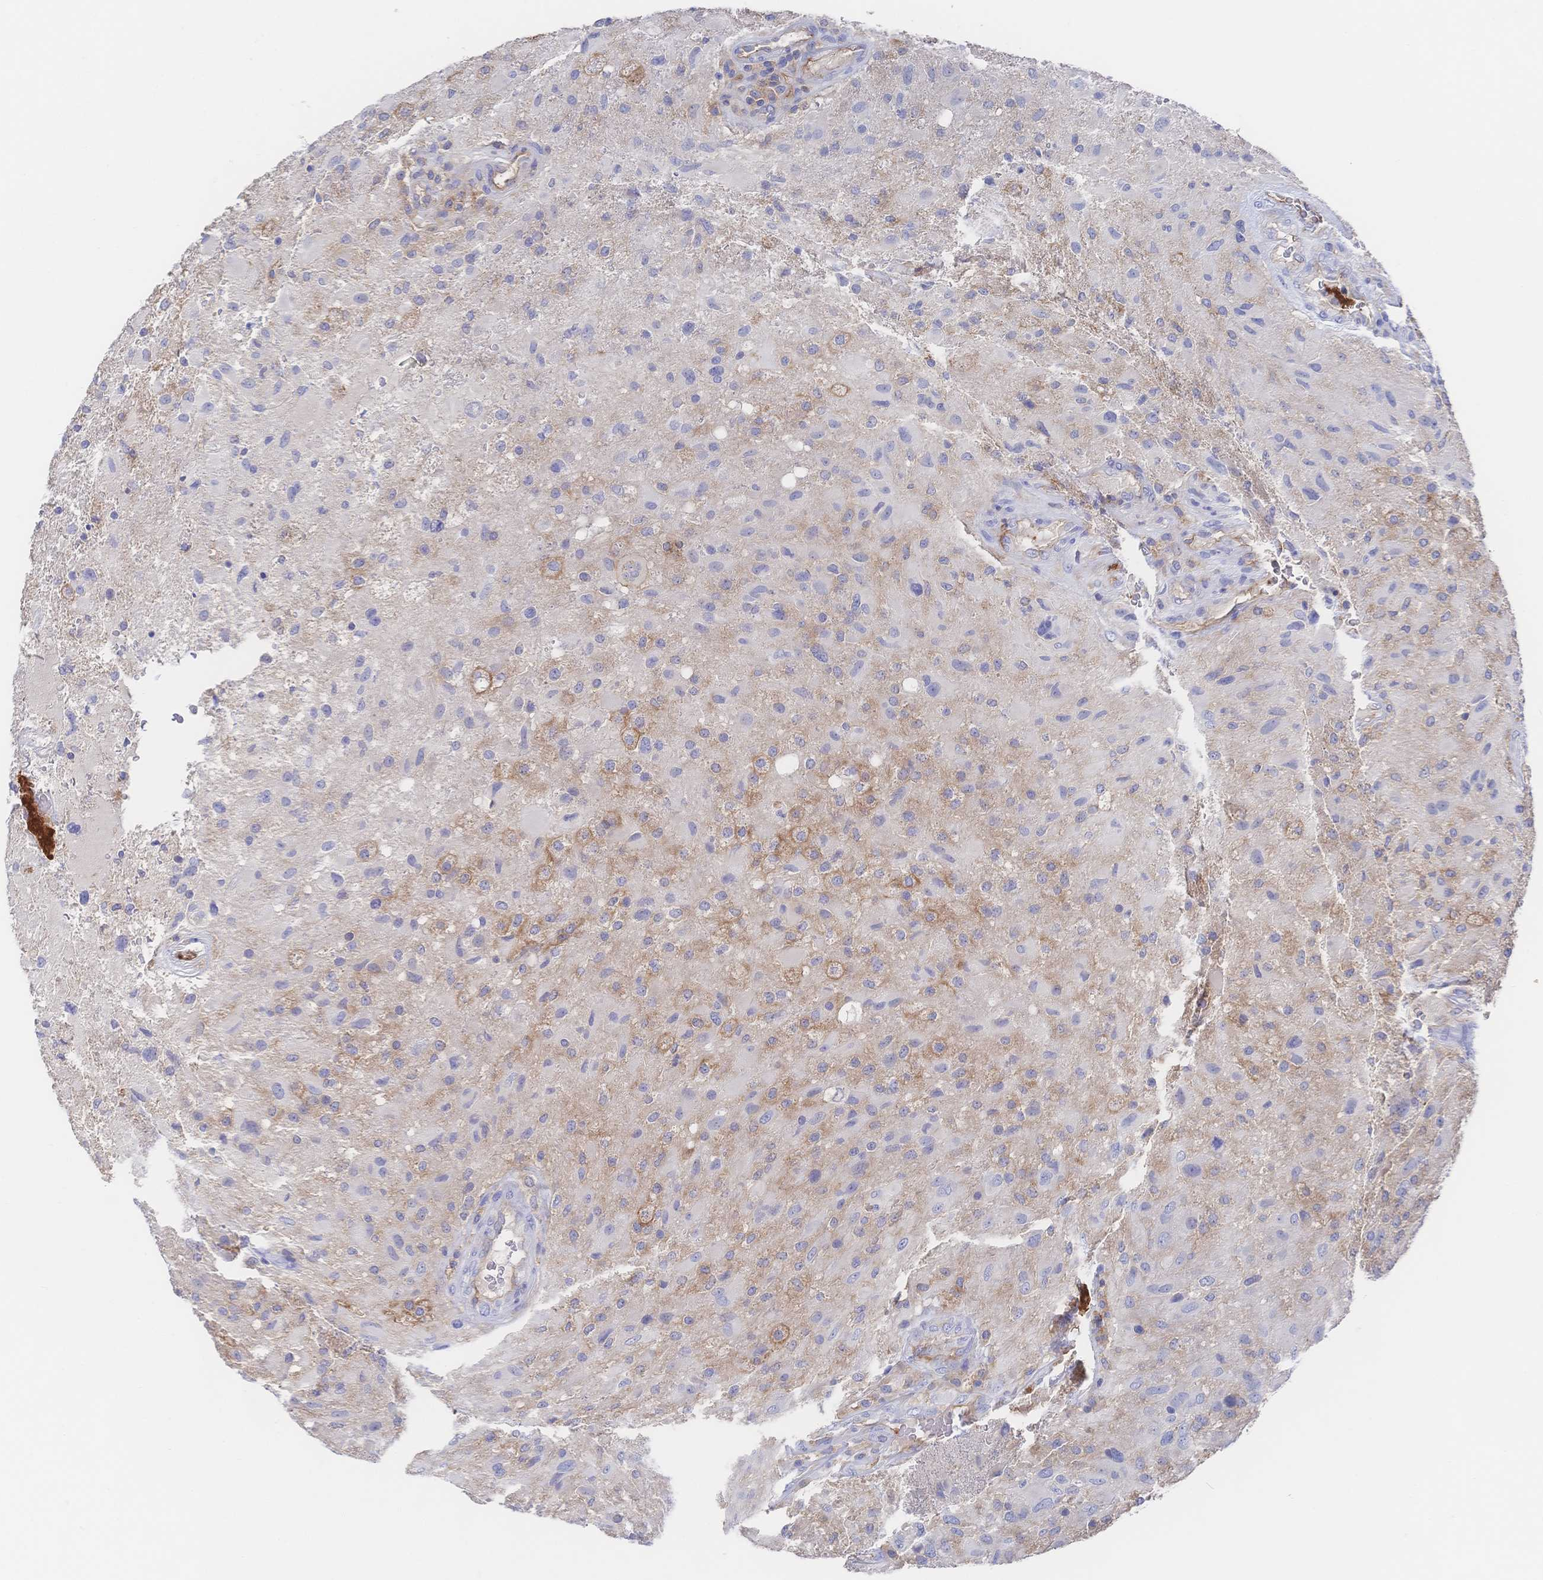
{"staining": {"intensity": "negative", "quantity": "none", "location": "none"}, "tissue": "glioma", "cell_type": "Tumor cells", "image_type": "cancer", "snomed": [{"axis": "morphology", "description": "Glioma, malignant, High grade"}, {"axis": "topography", "description": "Brain"}], "caption": "There is no significant expression in tumor cells of malignant glioma (high-grade).", "gene": "F11R", "patient": {"sex": "male", "age": 53}}